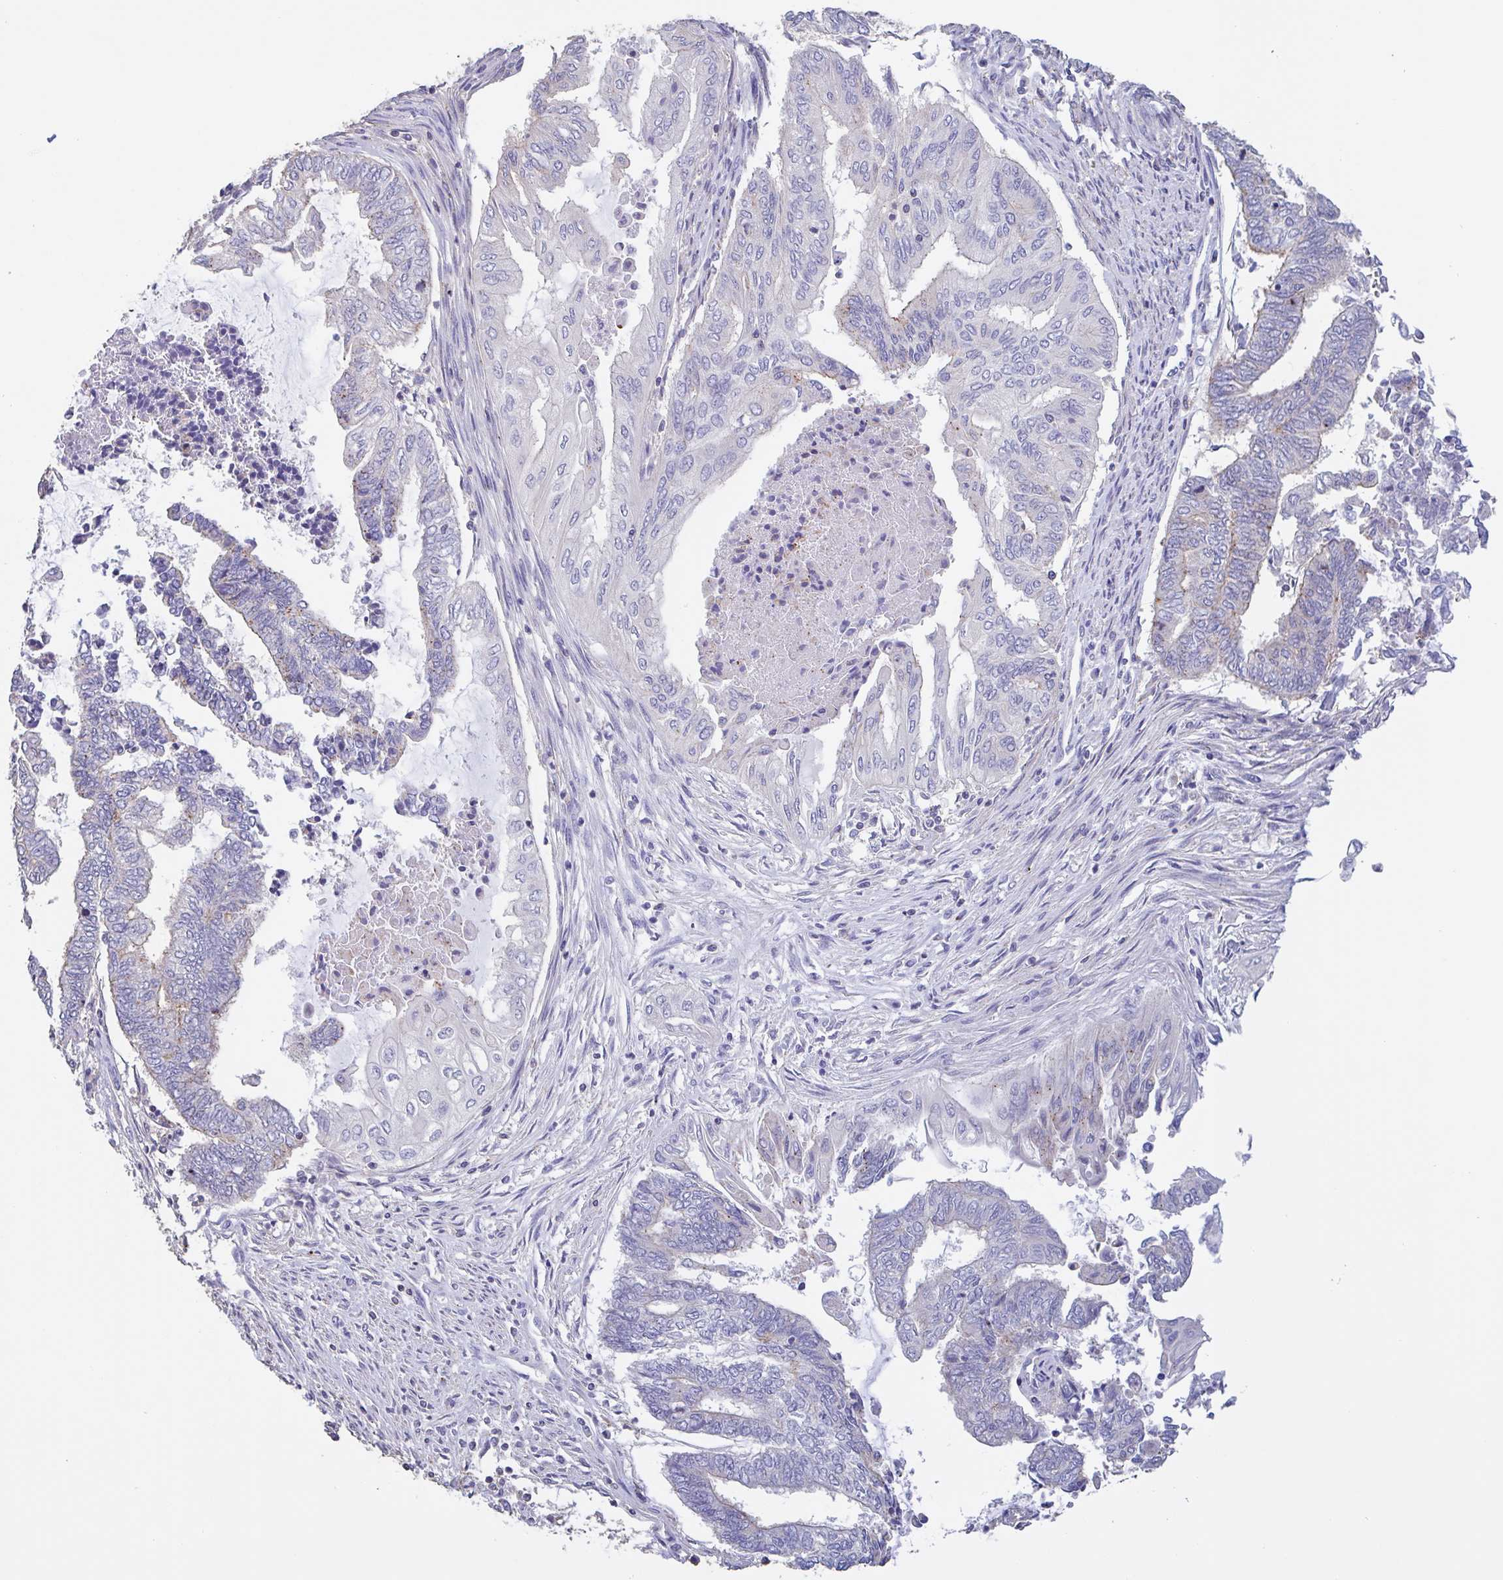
{"staining": {"intensity": "negative", "quantity": "none", "location": "none"}, "tissue": "endometrial cancer", "cell_type": "Tumor cells", "image_type": "cancer", "snomed": [{"axis": "morphology", "description": "Adenocarcinoma, NOS"}, {"axis": "topography", "description": "Uterus"}, {"axis": "topography", "description": "Endometrium"}], "caption": "This is a micrograph of IHC staining of endometrial cancer, which shows no positivity in tumor cells.", "gene": "CHMP5", "patient": {"sex": "female", "age": 70}}